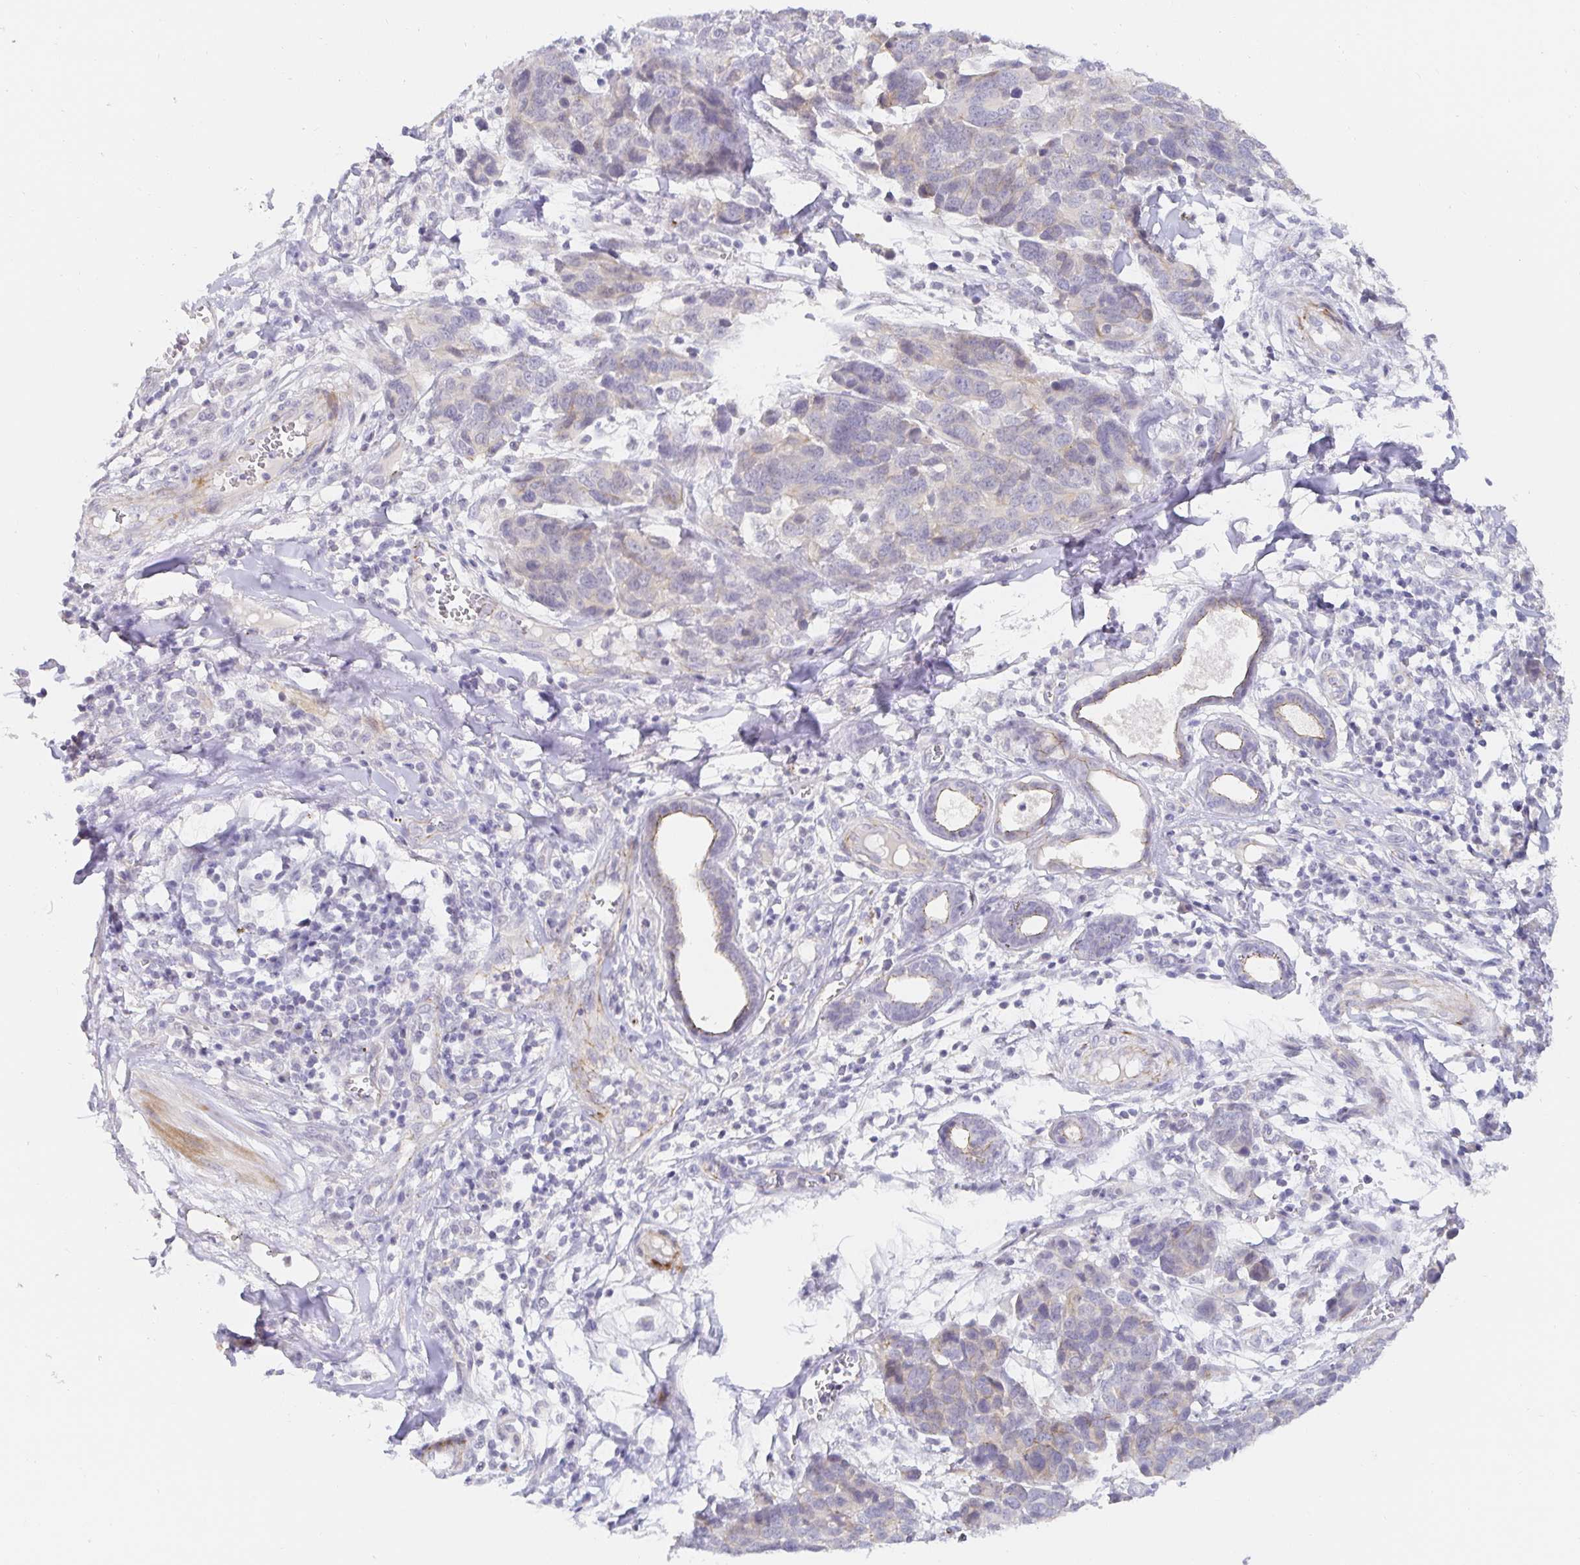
{"staining": {"intensity": "negative", "quantity": "none", "location": "none"}, "tissue": "melanoma", "cell_type": "Tumor cells", "image_type": "cancer", "snomed": [{"axis": "morphology", "description": "Malignant melanoma, NOS"}, {"axis": "topography", "description": "Skin"}], "caption": "This is an immunohistochemistry (IHC) photomicrograph of human malignant melanoma. There is no staining in tumor cells.", "gene": "PDX1", "patient": {"sex": "male", "age": 51}}